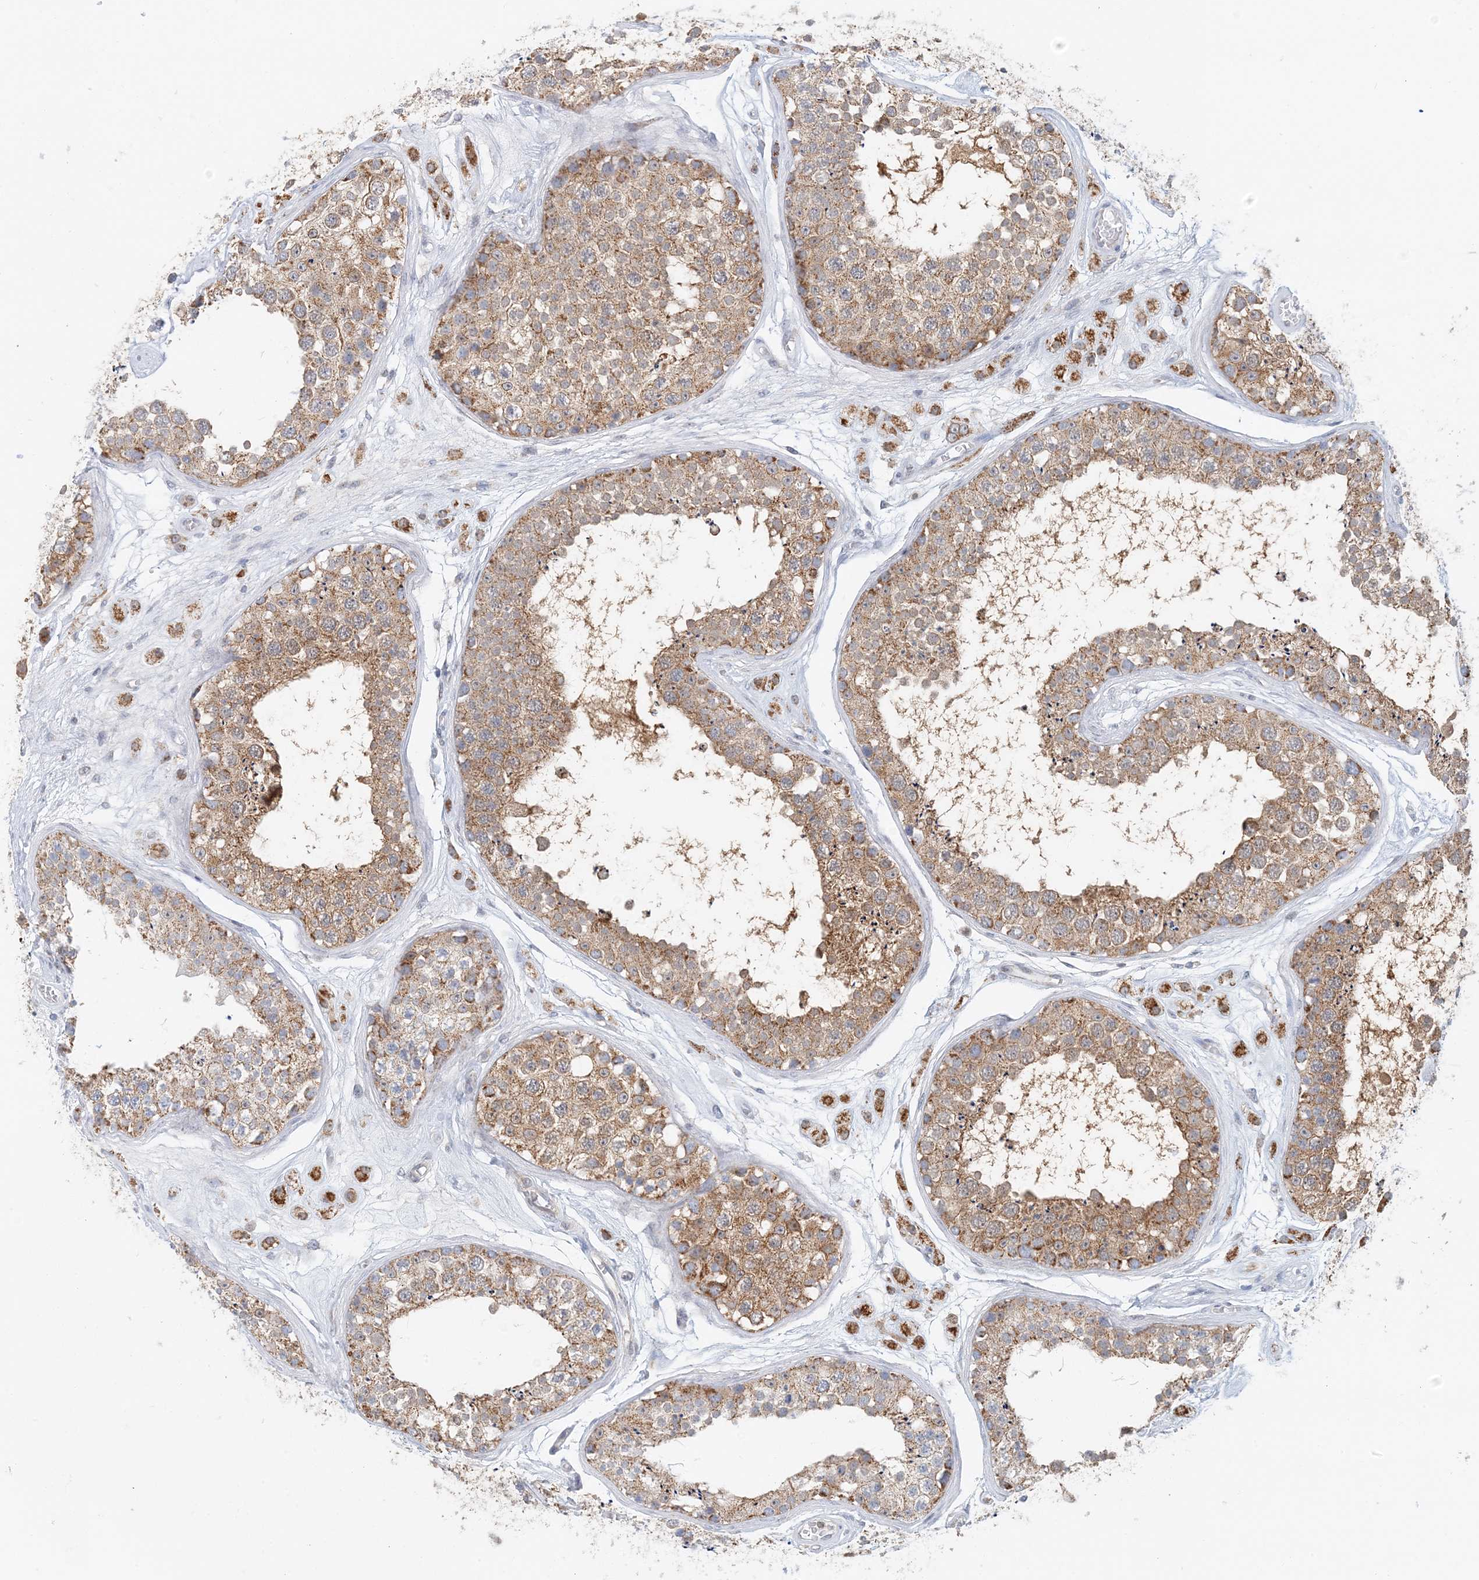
{"staining": {"intensity": "moderate", "quantity": ">75%", "location": "cytoplasmic/membranous"}, "tissue": "testis", "cell_type": "Cells in seminiferous ducts", "image_type": "normal", "snomed": [{"axis": "morphology", "description": "Normal tissue, NOS"}, {"axis": "topography", "description": "Testis"}], "caption": "Immunohistochemistry (IHC) (DAB (3,3'-diaminobenzidine)) staining of normal human testis reveals moderate cytoplasmic/membranous protein positivity in approximately >75% of cells in seminiferous ducts. (IHC, brightfield microscopy, high magnification).", "gene": "BDH1", "patient": {"sex": "male", "age": 25}}